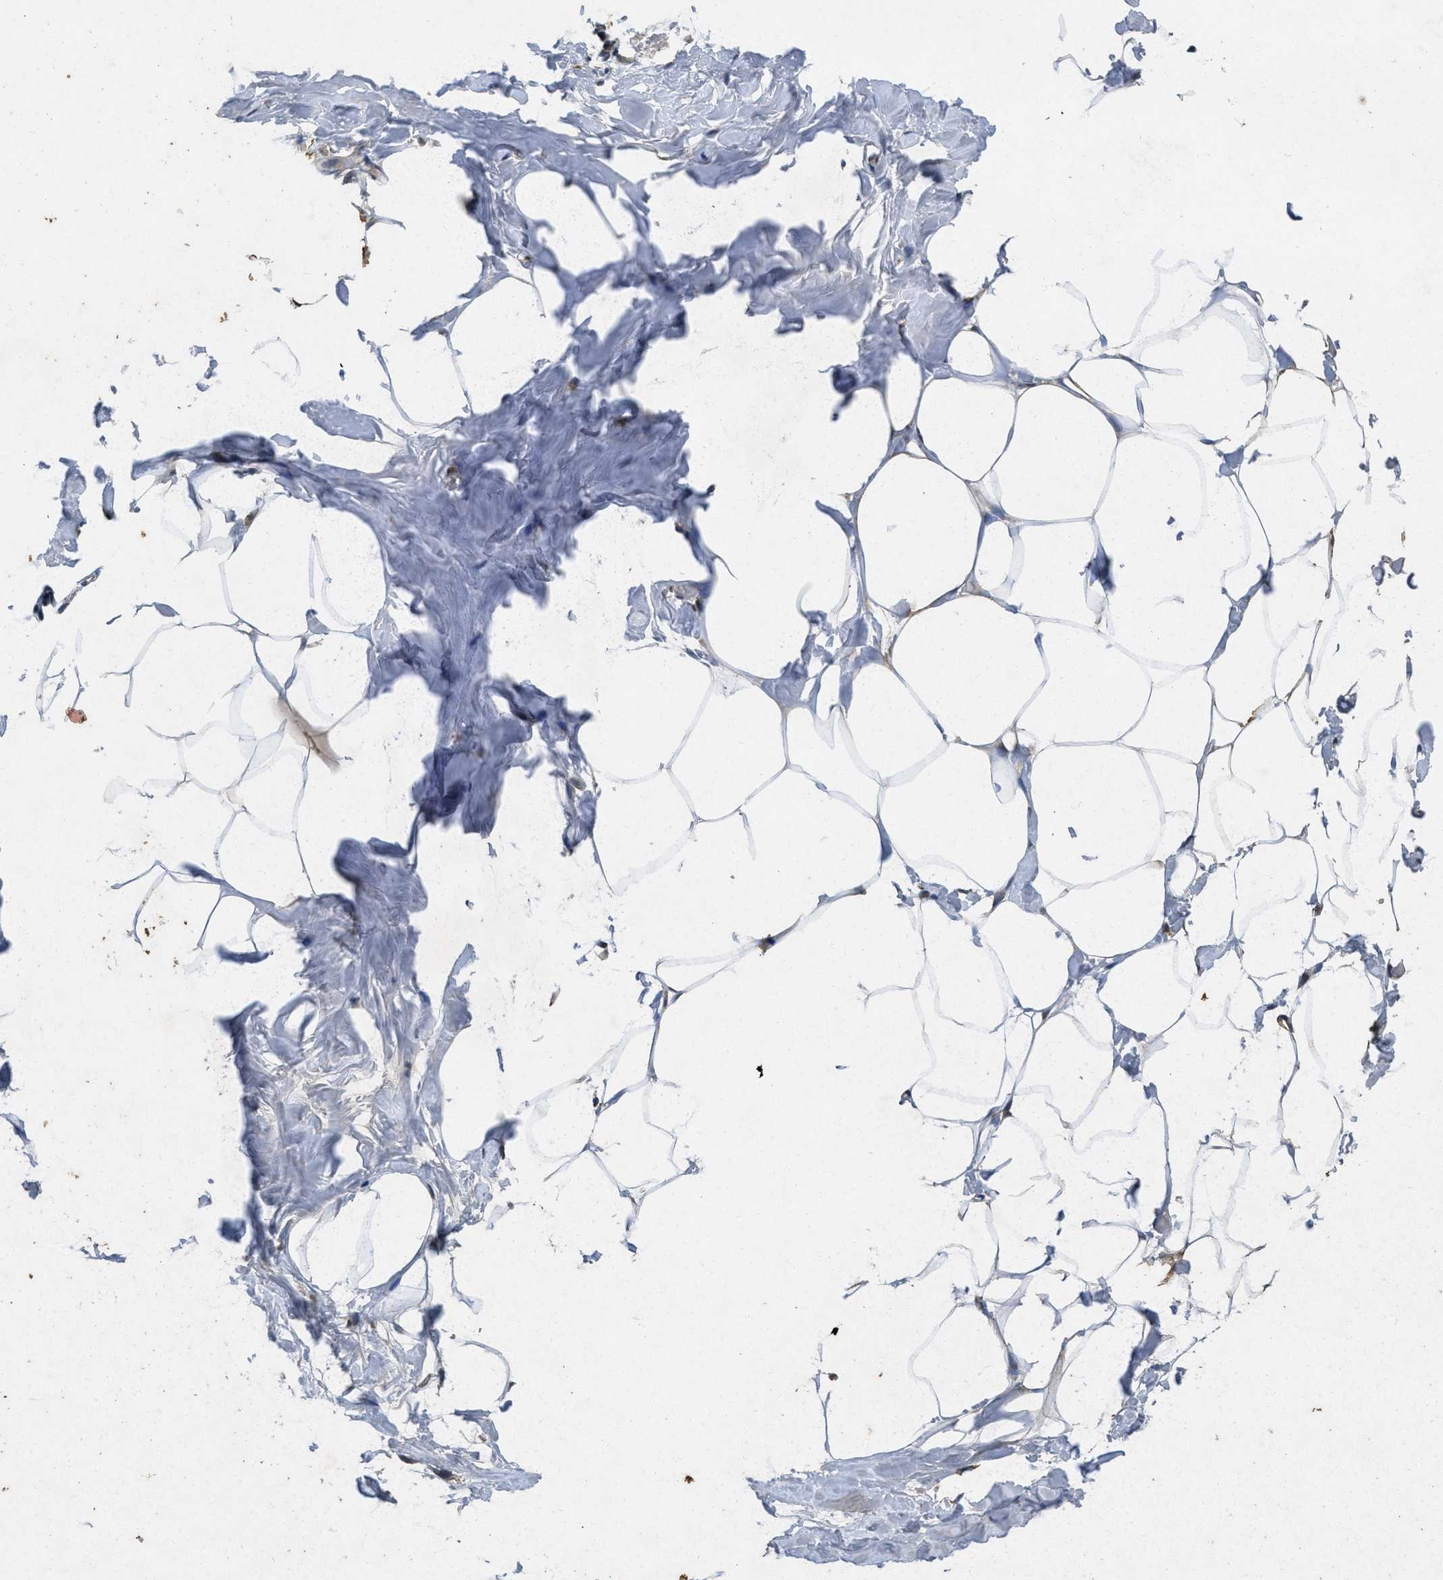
{"staining": {"intensity": "negative", "quantity": "none", "location": "none"}, "tissue": "adipose tissue", "cell_type": "Adipocytes", "image_type": "normal", "snomed": [{"axis": "morphology", "description": "Normal tissue, NOS"}, {"axis": "topography", "description": "Breast"}, {"axis": "topography", "description": "Adipose tissue"}], "caption": "This is an immunohistochemistry (IHC) image of normal adipose tissue. There is no staining in adipocytes.", "gene": "PAPOLG", "patient": {"sex": "female", "age": 25}}